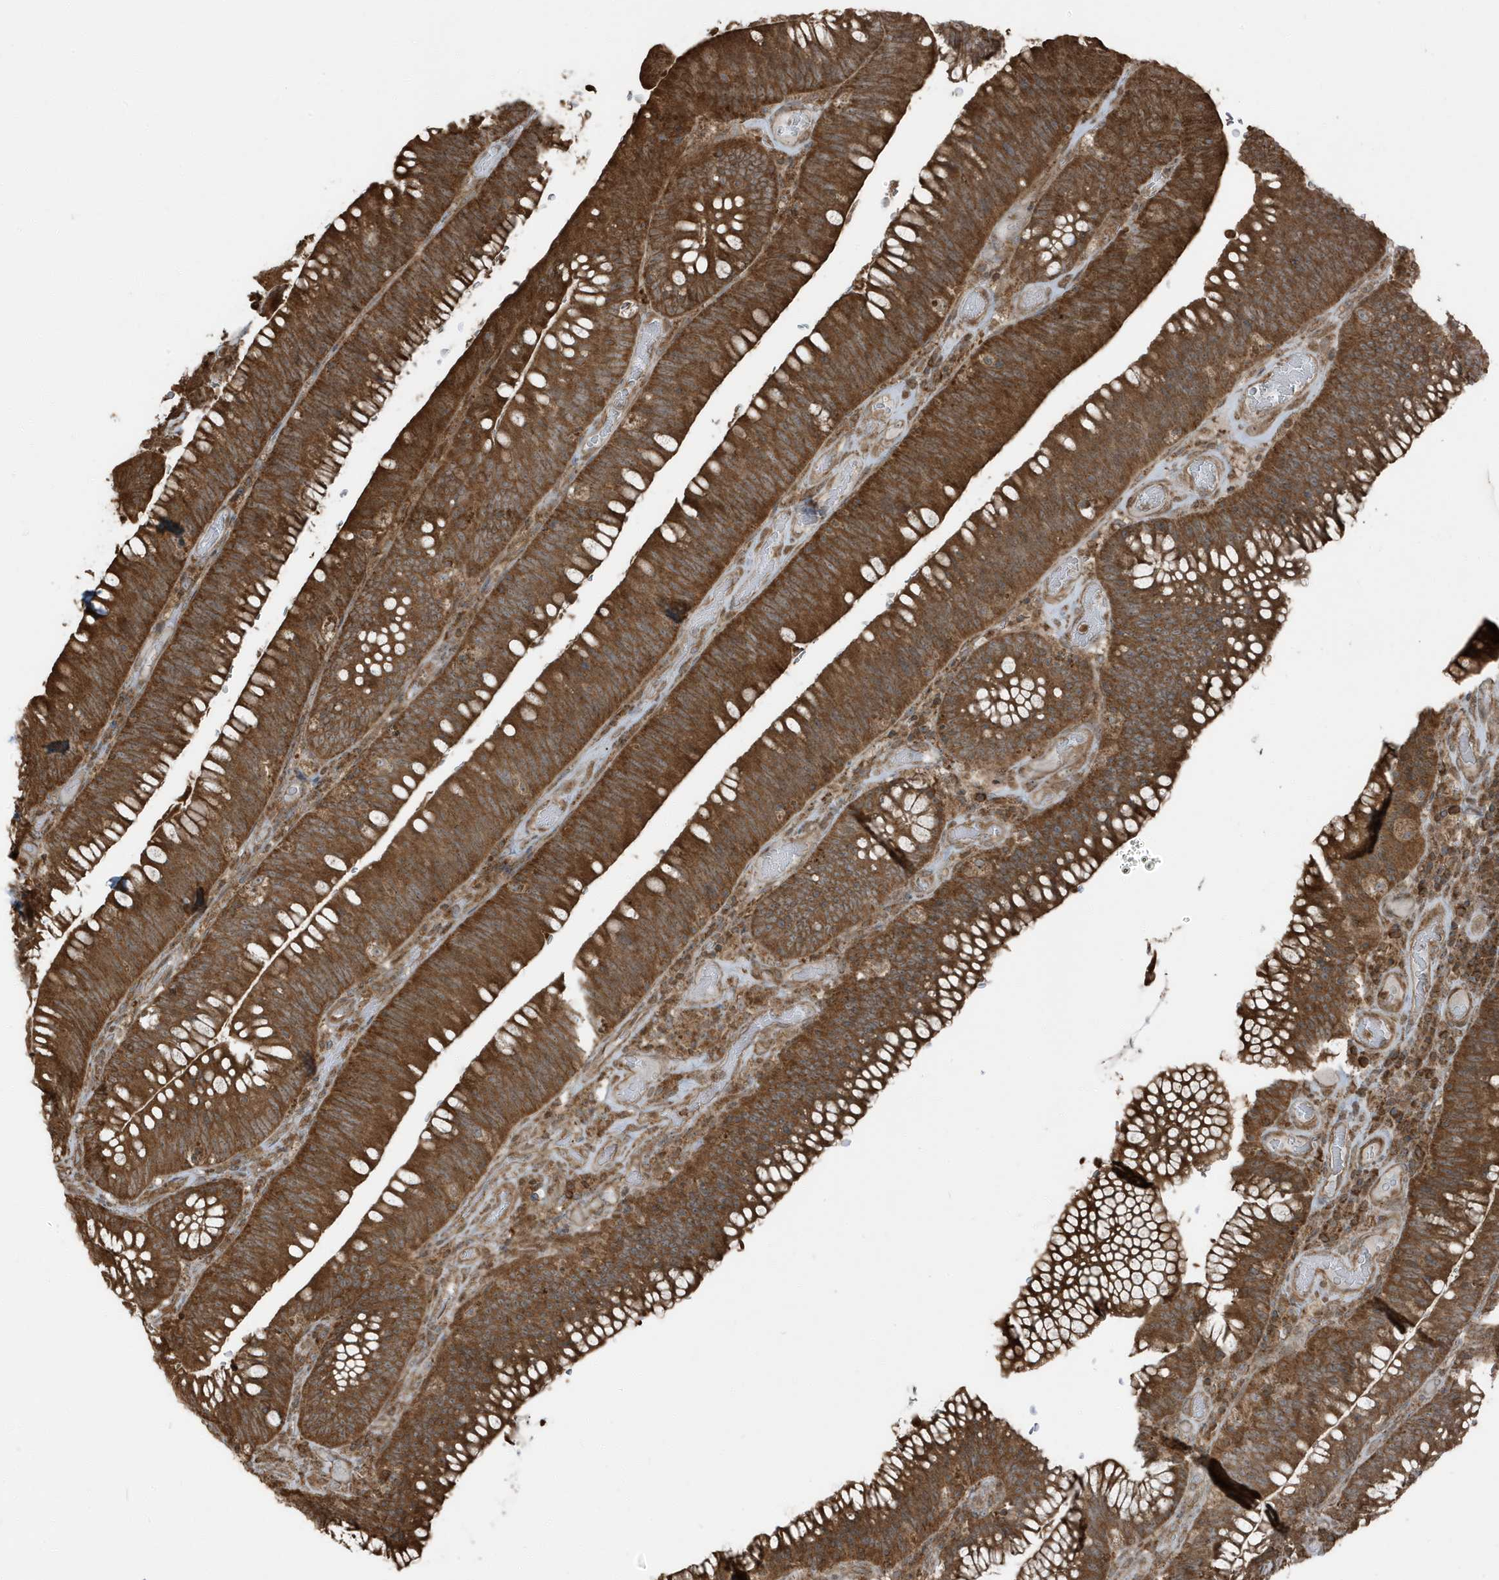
{"staining": {"intensity": "strong", "quantity": ">75%", "location": "cytoplasmic/membranous"}, "tissue": "colorectal cancer", "cell_type": "Tumor cells", "image_type": "cancer", "snomed": [{"axis": "morphology", "description": "Normal tissue, NOS"}, {"axis": "topography", "description": "Colon"}], "caption": "Colorectal cancer tissue displays strong cytoplasmic/membranous staining in approximately >75% of tumor cells, visualized by immunohistochemistry. The staining was performed using DAB, with brown indicating positive protein expression. Nuclei are stained blue with hematoxylin.", "gene": "AZI2", "patient": {"sex": "female", "age": 82}}